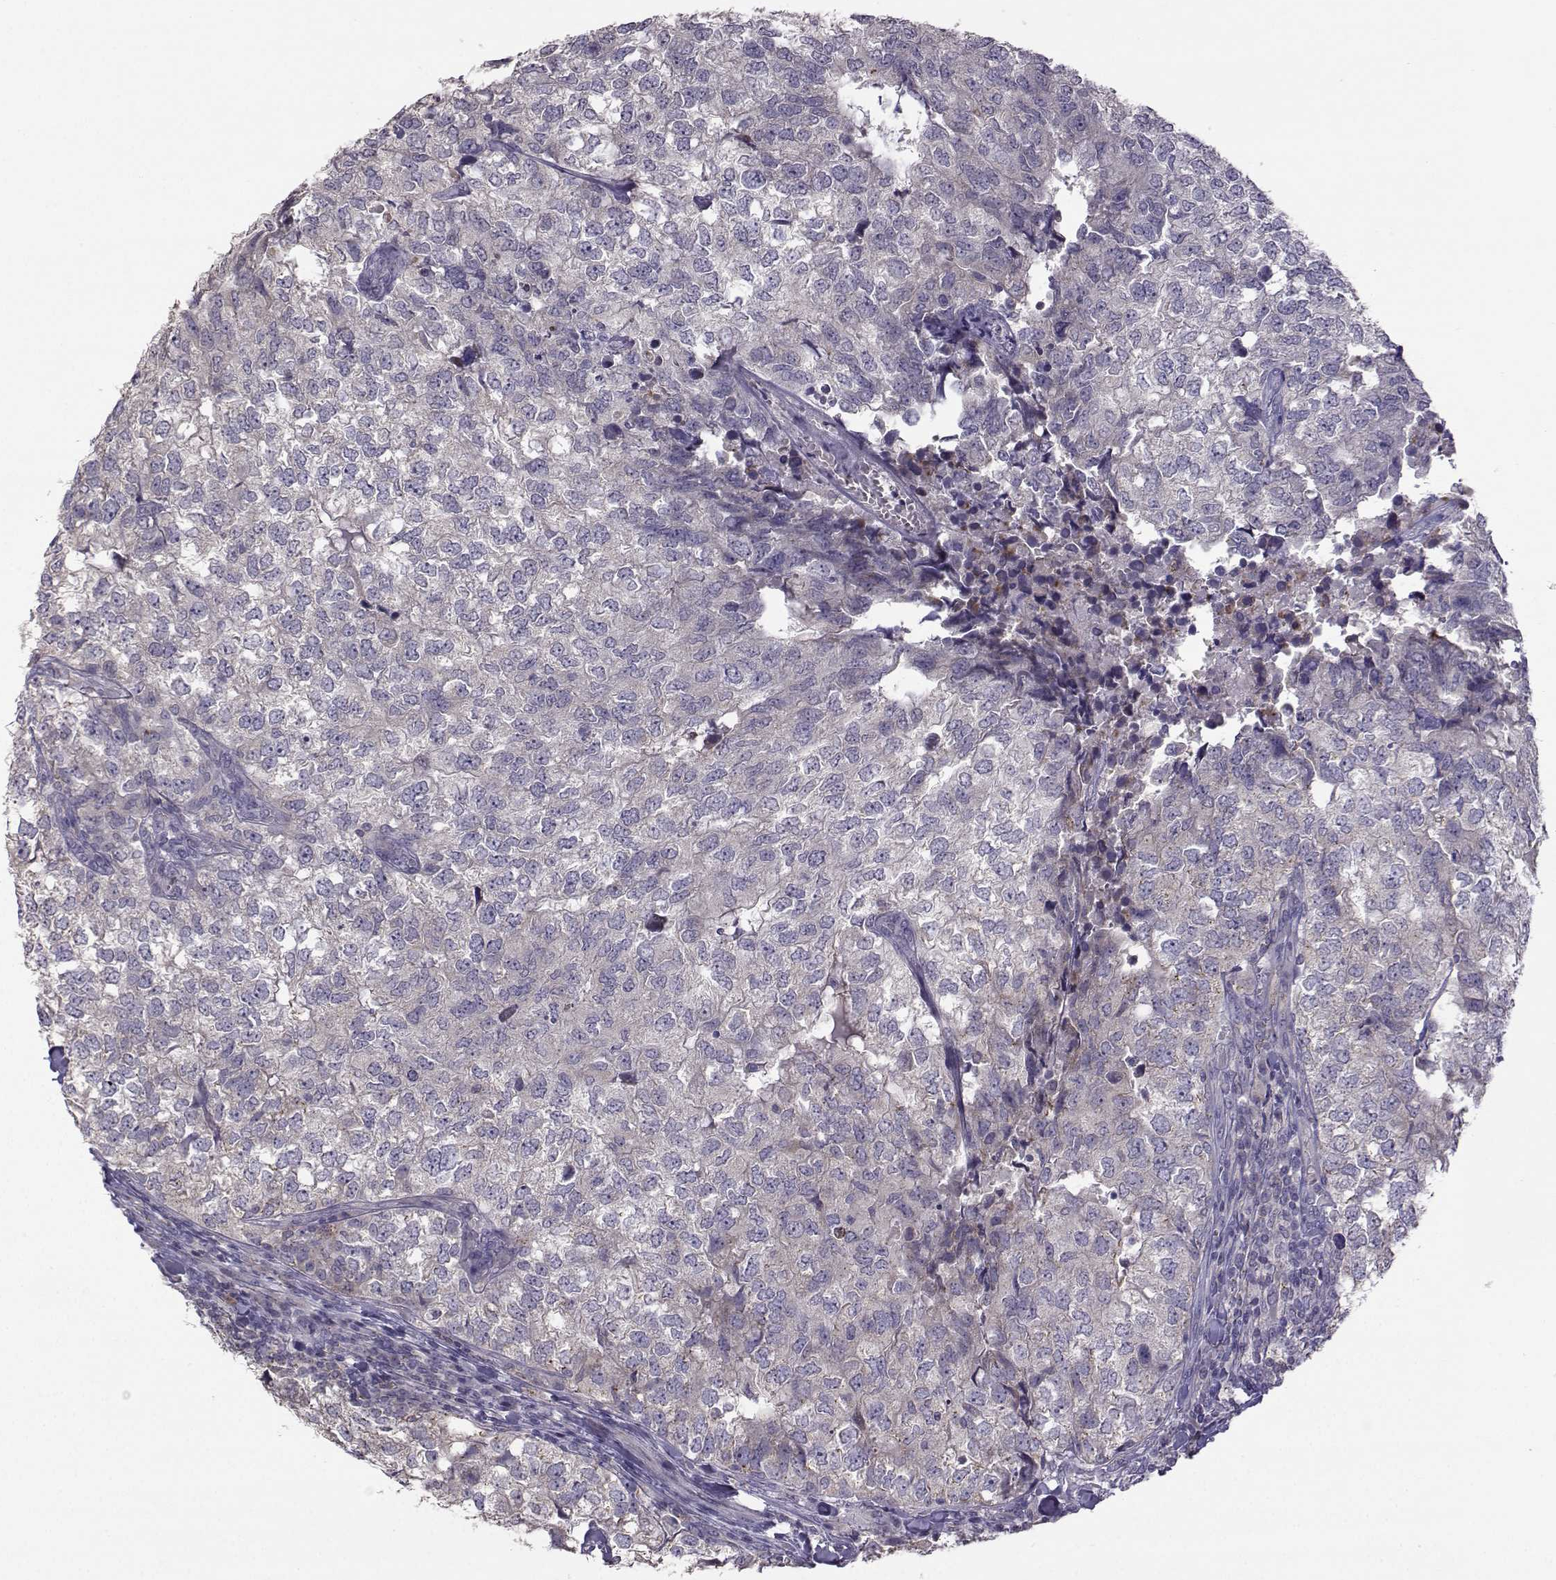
{"staining": {"intensity": "negative", "quantity": "none", "location": "none"}, "tissue": "breast cancer", "cell_type": "Tumor cells", "image_type": "cancer", "snomed": [{"axis": "morphology", "description": "Duct carcinoma"}, {"axis": "topography", "description": "Breast"}], "caption": "Histopathology image shows no significant protein expression in tumor cells of breast cancer.", "gene": "FCAMR", "patient": {"sex": "female", "age": 30}}